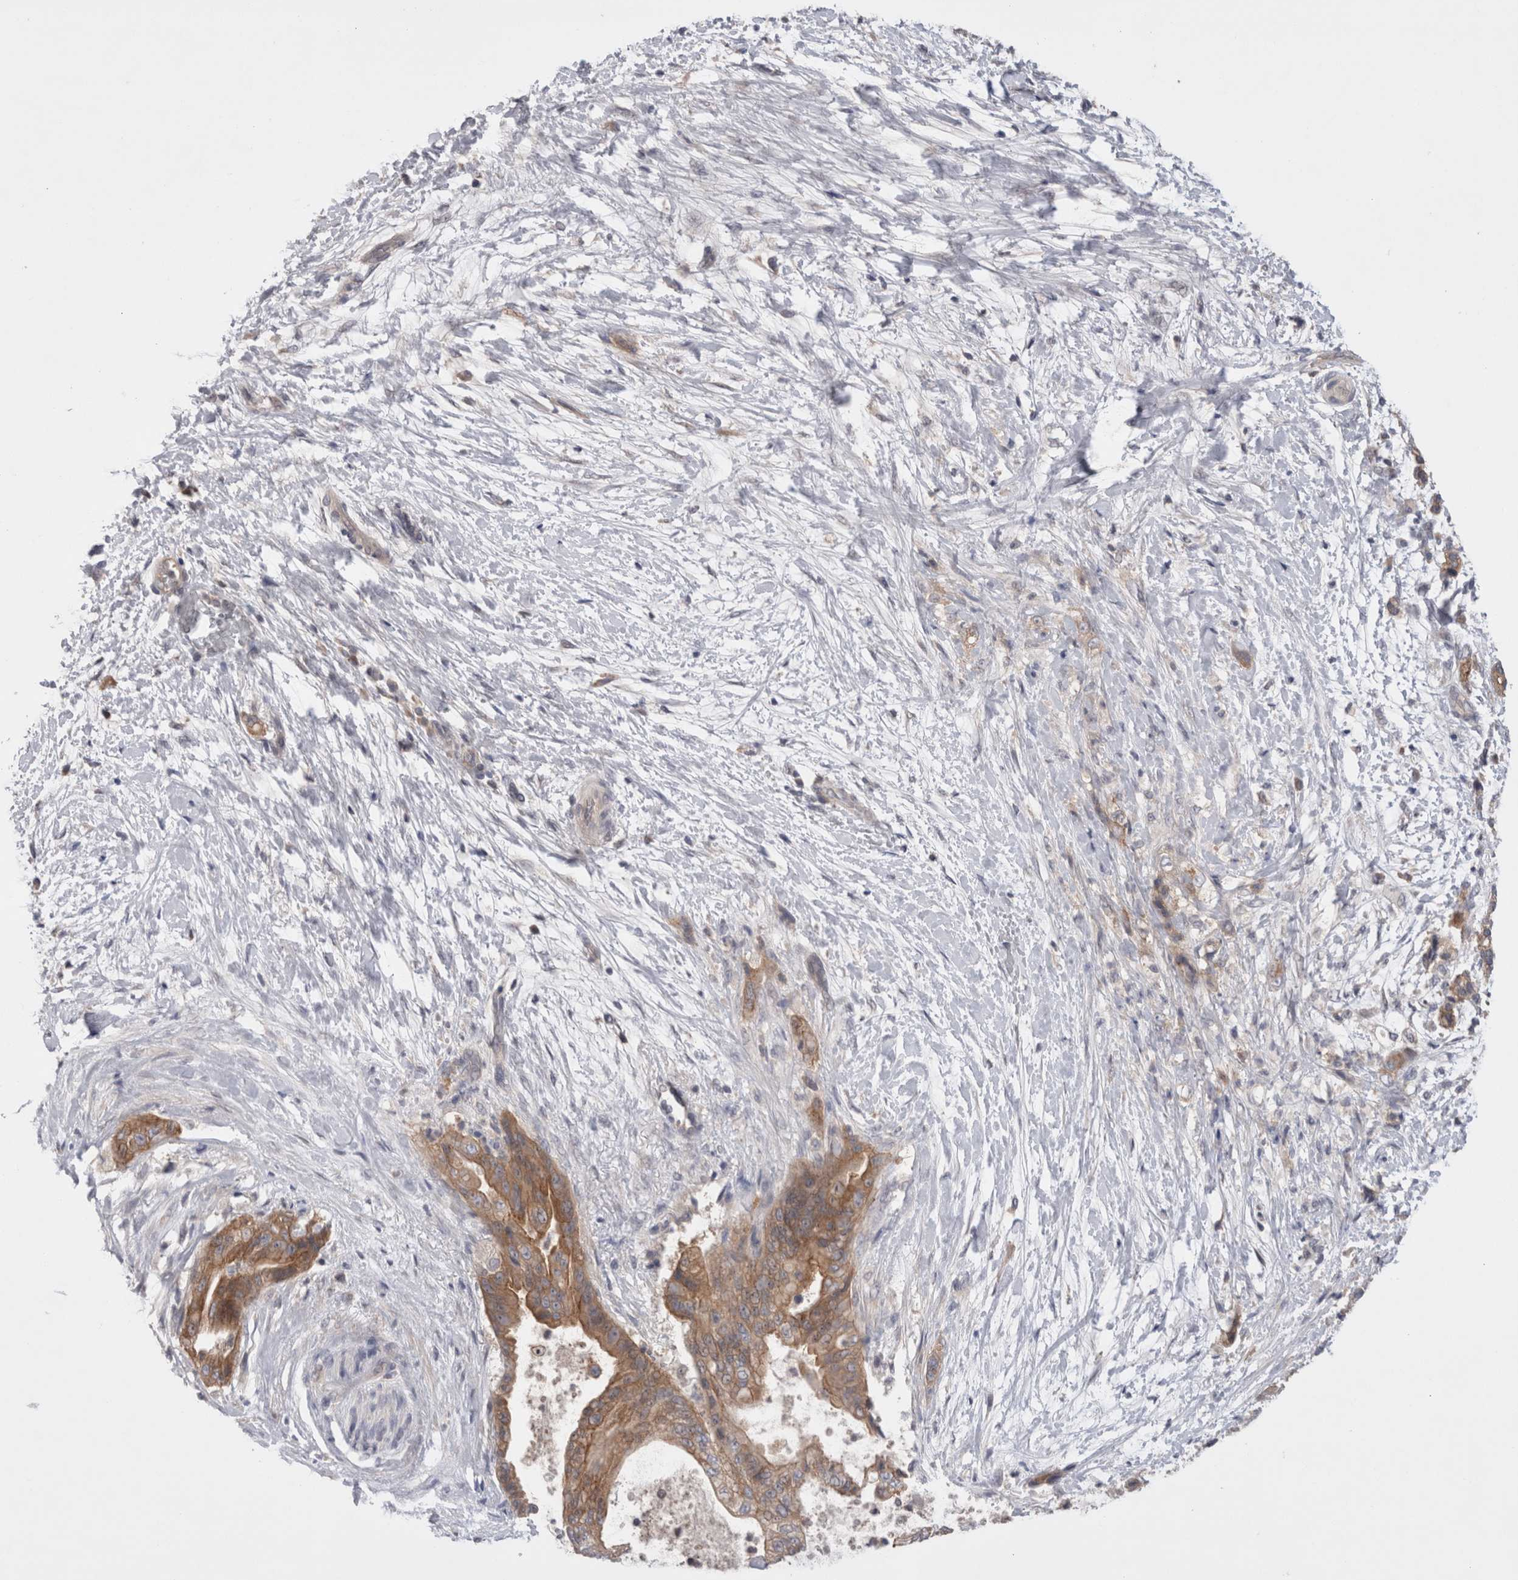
{"staining": {"intensity": "moderate", "quantity": ">75%", "location": "cytoplasmic/membranous"}, "tissue": "pancreatic cancer", "cell_type": "Tumor cells", "image_type": "cancer", "snomed": [{"axis": "morphology", "description": "Adenocarcinoma, NOS"}, {"axis": "topography", "description": "Pancreas"}], "caption": "The histopathology image shows a brown stain indicating the presence of a protein in the cytoplasmic/membranous of tumor cells in pancreatic cancer (adenocarcinoma).", "gene": "OTOR", "patient": {"sex": "male", "age": 59}}